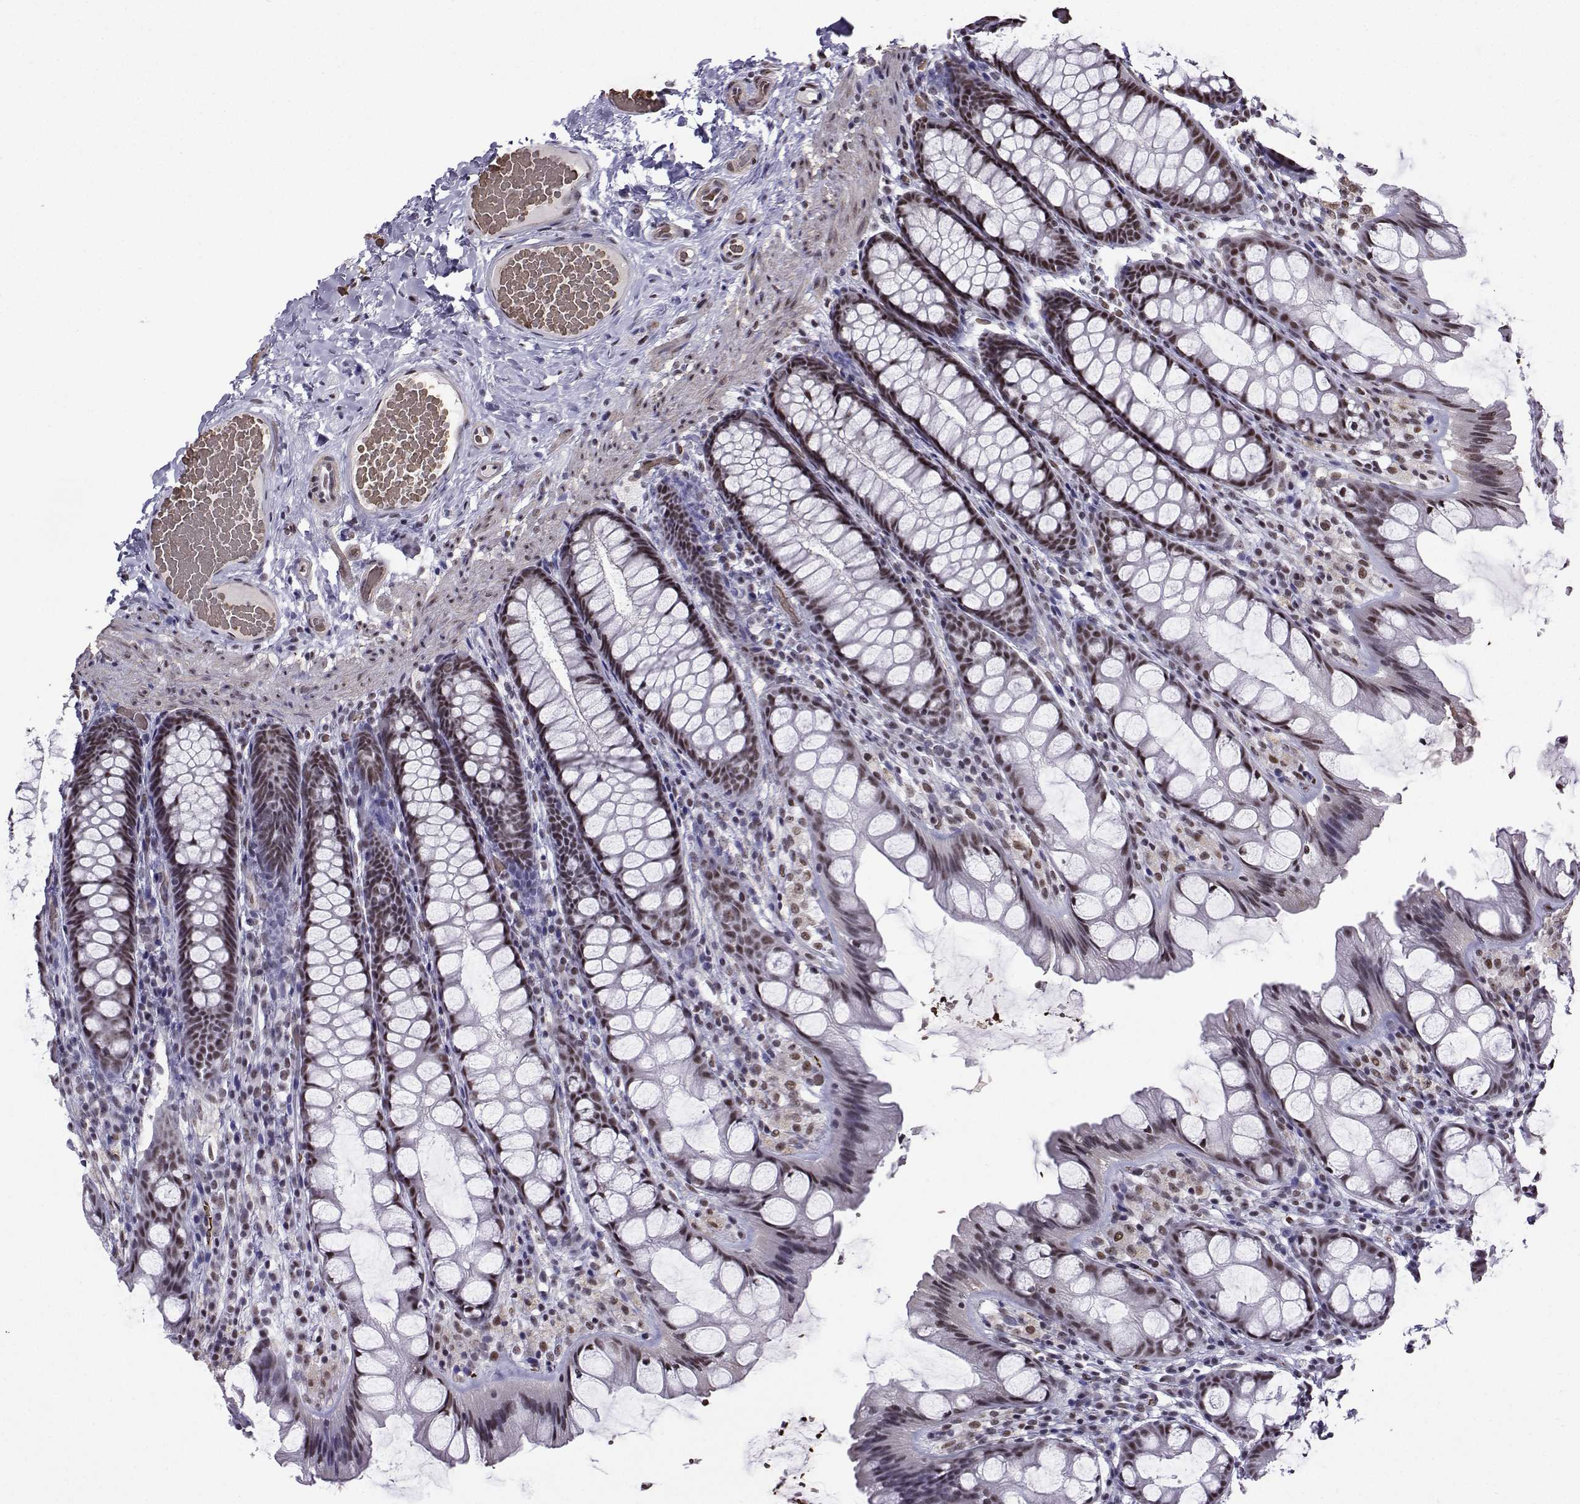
{"staining": {"intensity": "negative", "quantity": "none", "location": "none"}, "tissue": "colon", "cell_type": "Endothelial cells", "image_type": "normal", "snomed": [{"axis": "morphology", "description": "Normal tissue, NOS"}, {"axis": "topography", "description": "Colon"}], "caption": "This is a image of immunohistochemistry (IHC) staining of normal colon, which shows no positivity in endothelial cells. Brightfield microscopy of immunohistochemistry stained with DAB (brown) and hematoxylin (blue), captured at high magnification.", "gene": "CCNK", "patient": {"sex": "male", "age": 47}}